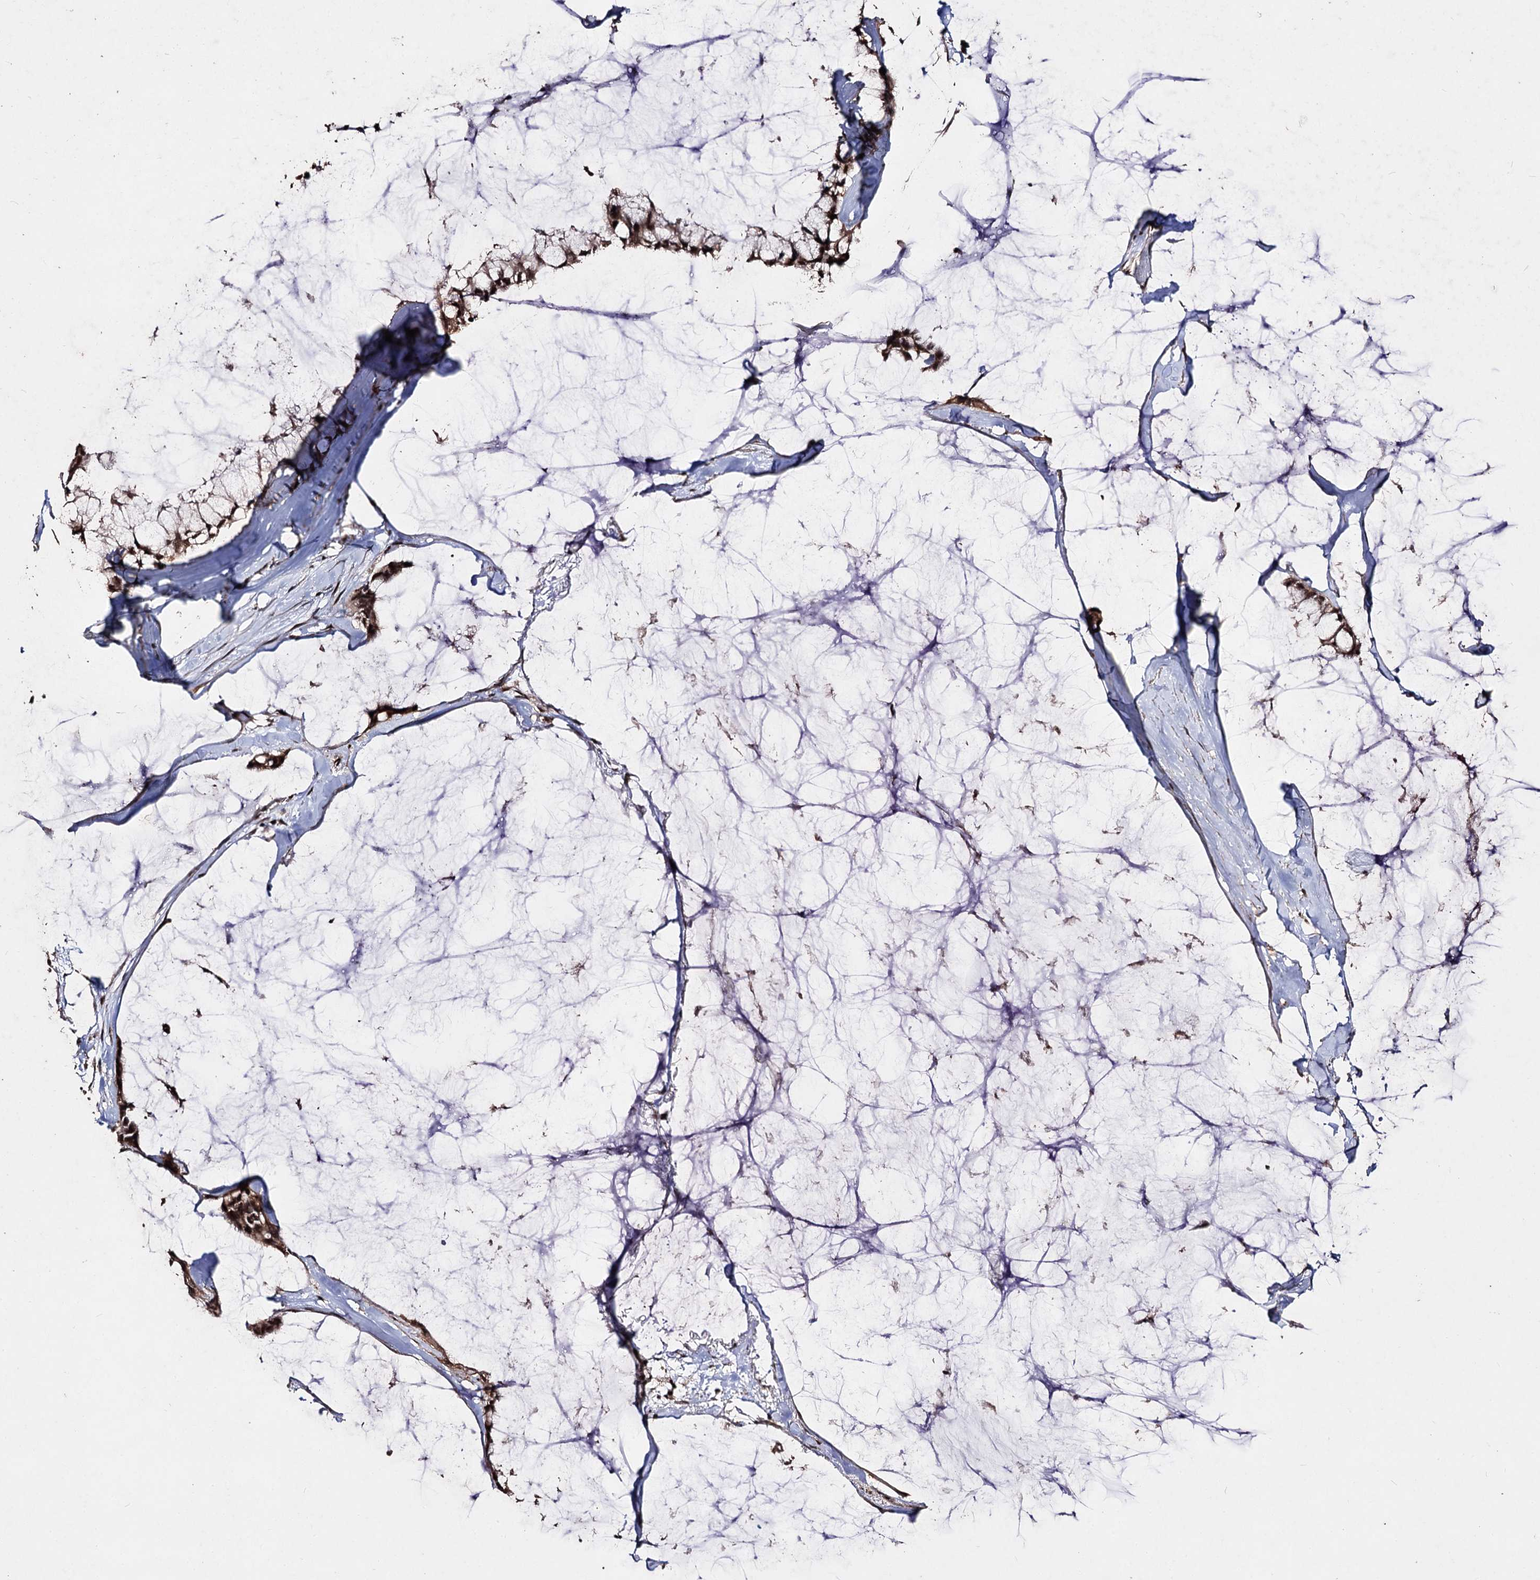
{"staining": {"intensity": "strong", "quantity": ">75%", "location": "cytoplasmic/membranous,nuclear"}, "tissue": "ovarian cancer", "cell_type": "Tumor cells", "image_type": "cancer", "snomed": [{"axis": "morphology", "description": "Cystadenocarcinoma, mucinous, NOS"}, {"axis": "topography", "description": "Ovary"}], "caption": "The micrograph exhibits a brown stain indicating the presence of a protein in the cytoplasmic/membranous and nuclear of tumor cells in ovarian mucinous cystadenocarcinoma.", "gene": "U2SURP", "patient": {"sex": "female", "age": 39}}